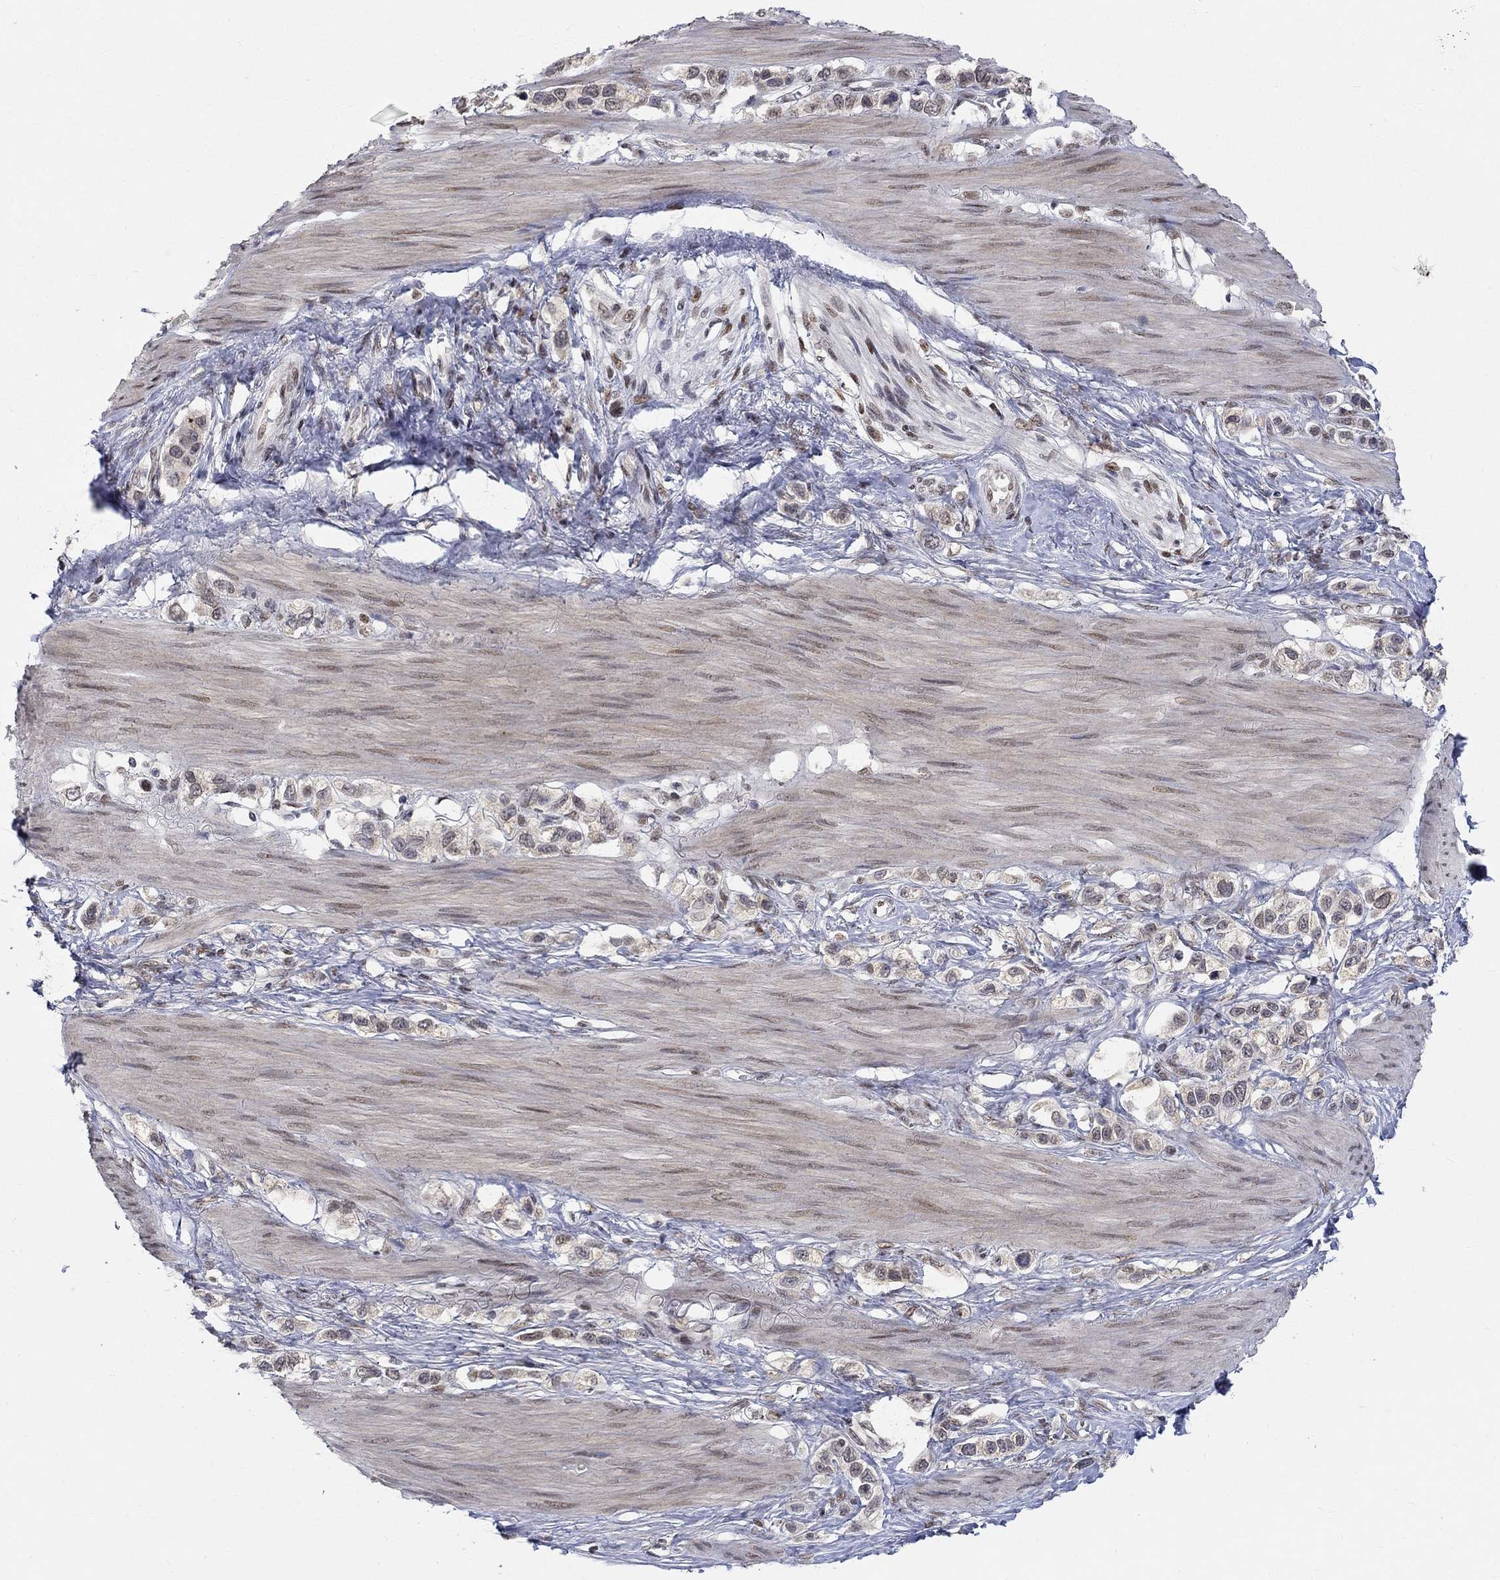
{"staining": {"intensity": "weak", "quantity": "<25%", "location": "nuclear"}, "tissue": "stomach cancer", "cell_type": "Tumor cells", "image_type": "cancer", "snomed": [{"axis": "morphology", "description": "Normal tissue, NOS"}, {"axis": "morphology", "description": "Adenocarcinoma, NOS"}, {"axis": "morphology", "description": "Adenocarcinoma, High grade"}, {"axis": "topography", "description": "Stomach, upper"}, {"axis": "topography", "description": "Stomach"}], "caption": "This image is of stomach cancer (high-grade adenocarcinoma) stained with immunohistochemistry to label a protein in brown with the nuclei are counter-stained blue. There is no positivity in tumor cells.", "gene": "KLF12", "patient": {"sex": "female", "age": 65}}